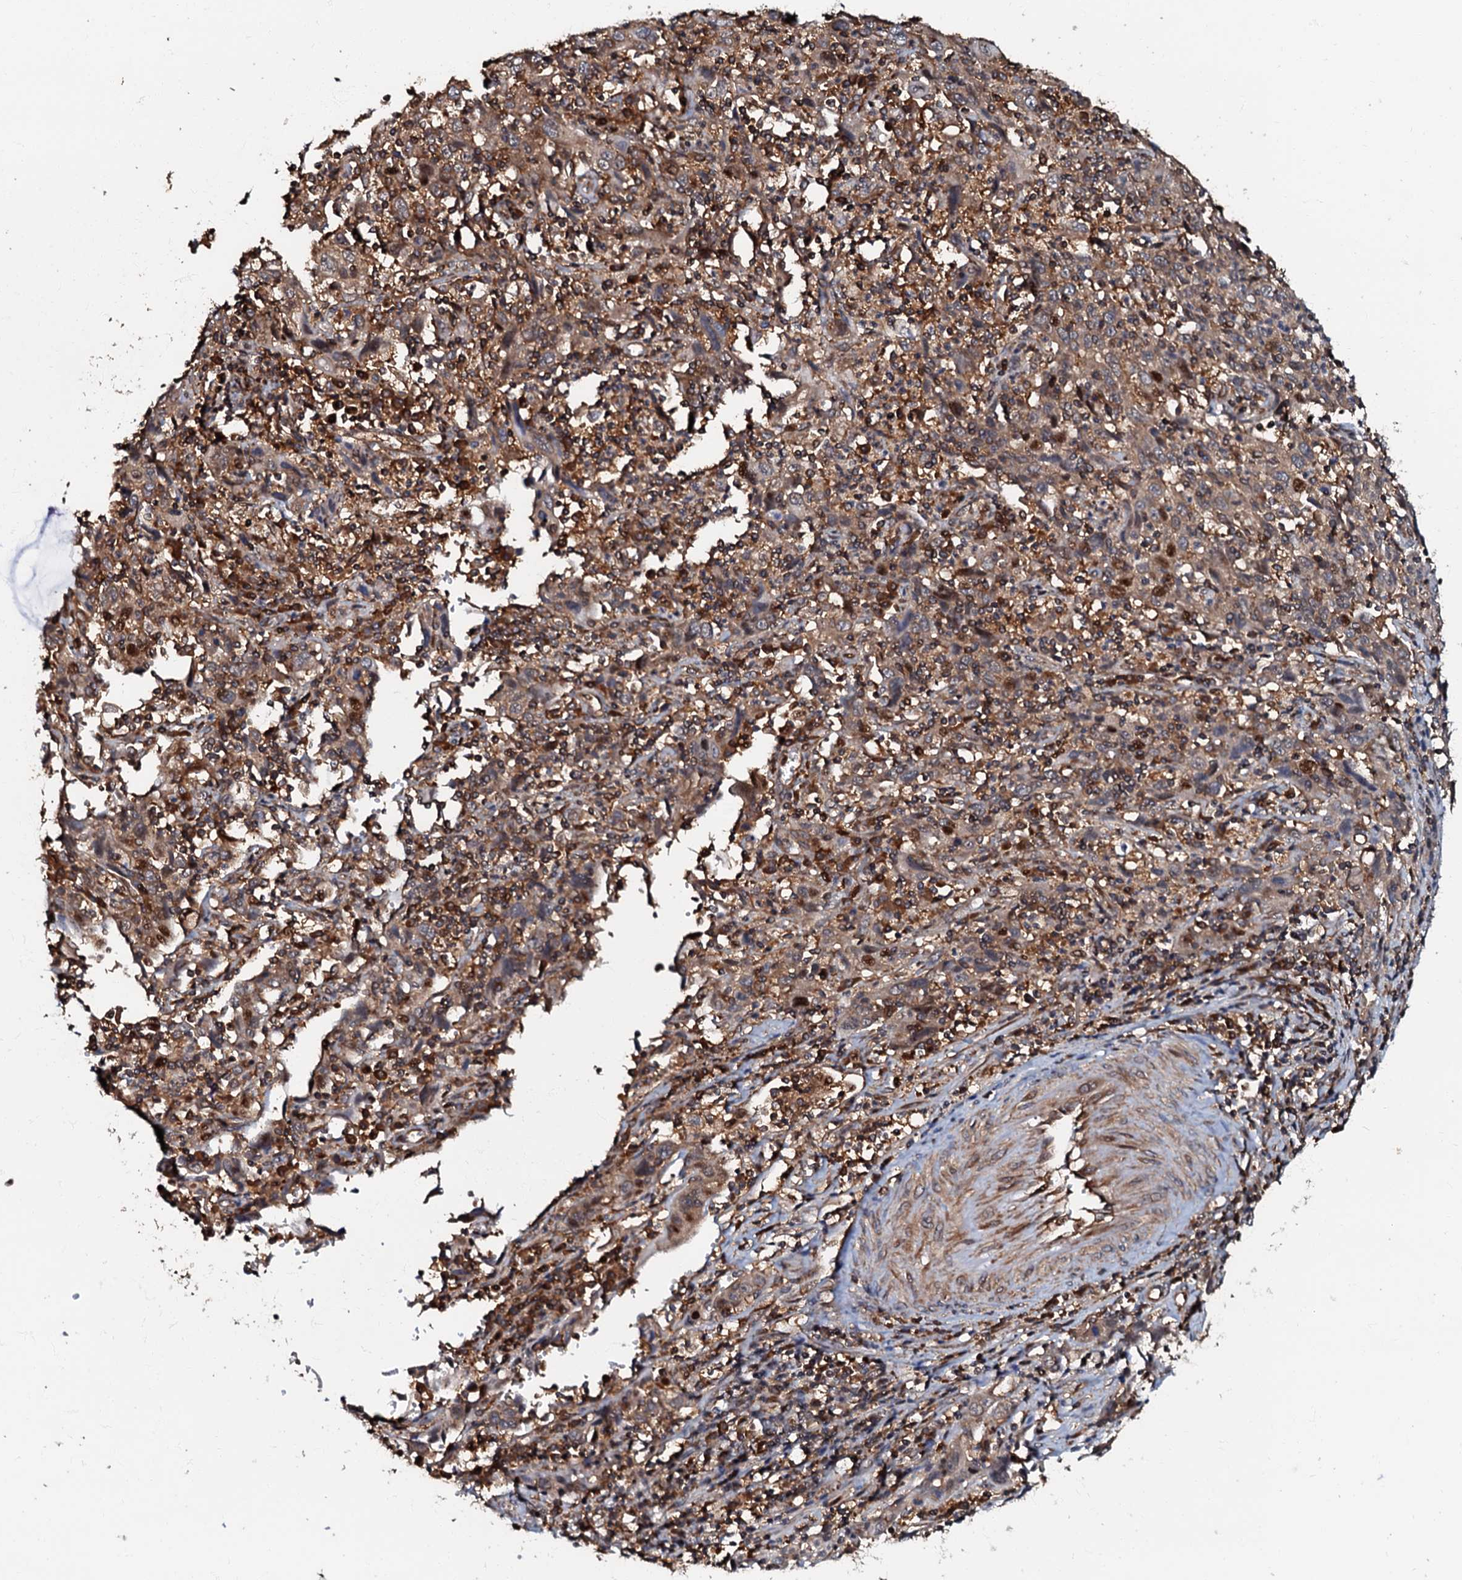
{"staining": {"intensity": "weak", "quantity": ">75%", "location": "cytoplasmic/membranous"}, "tissue": "cervical cancer", "cell_type": "Tumor cells", "image_type": "cancer", "snomed": [{"axis": "morphology", "description": "Squamous cell carcinoma, NOS"}, {"axis": "topography", "description": "Cervix"}], "caption": "Brown immunohistochemical staining in cervical cancer (squamous cell carcinoma) displays weak cytoplasmic/membranous expression in about >75% of tumor cells.", "gene": "OSBP", "patient": {"sex": "female", "age": 46}}